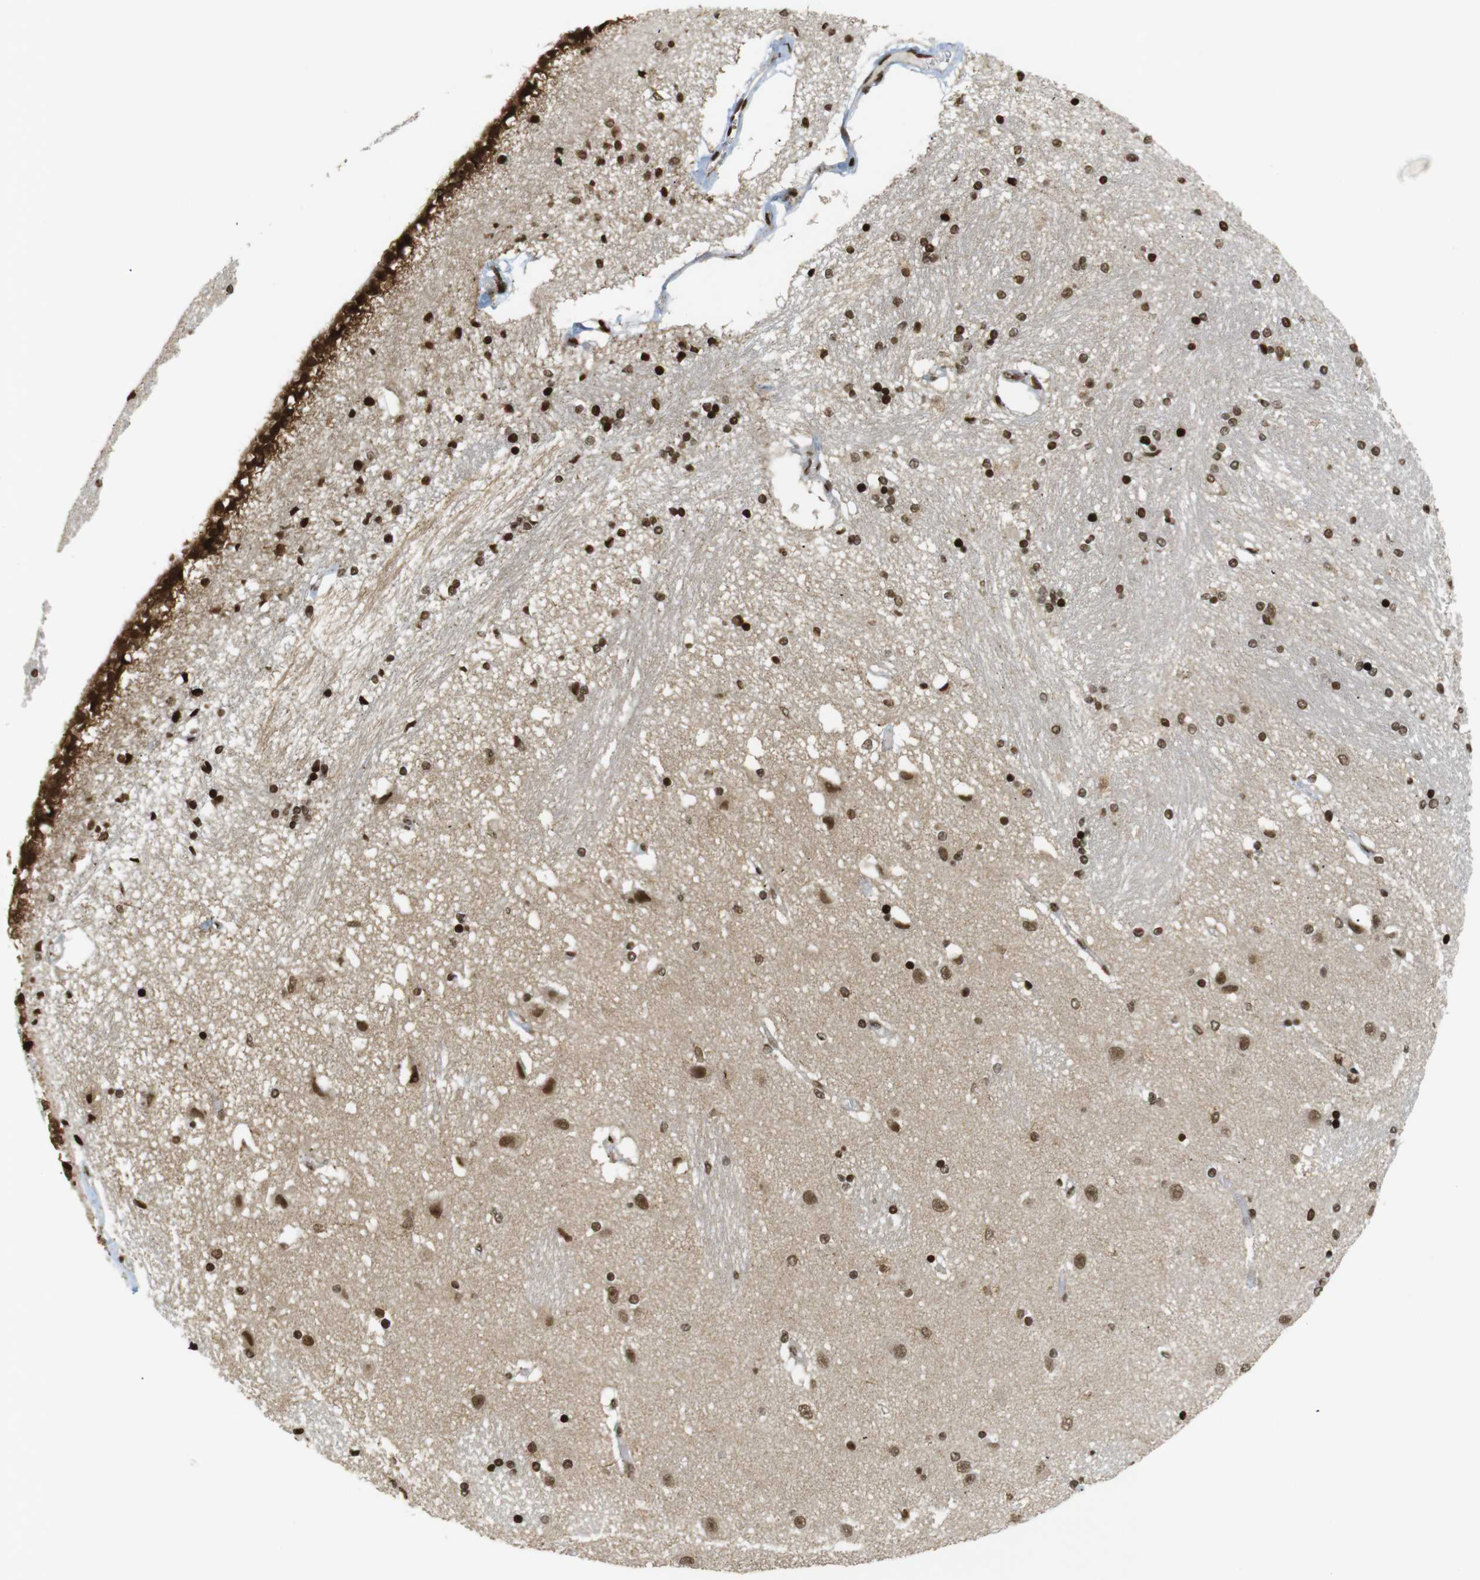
{"staining": {"intensity": "strong", "quantity": ">75%", "location": "nuclear"}, "tissue": "hippocampus", "cell_type": "Glial cells", "image_type": "normal", "snomed": [{"axis": "morphology", "description": "Normal tissue, NOS"}, {"axis": "topography", "description": "Hippocampus"}], "caption": "Human hippocampus stained for a protein (brown) reveals strong nuclear positive staining in approximately >75% of glial cells.", "gene": "RUVBL2", "patient": {"sex": "female", "age": 54}}